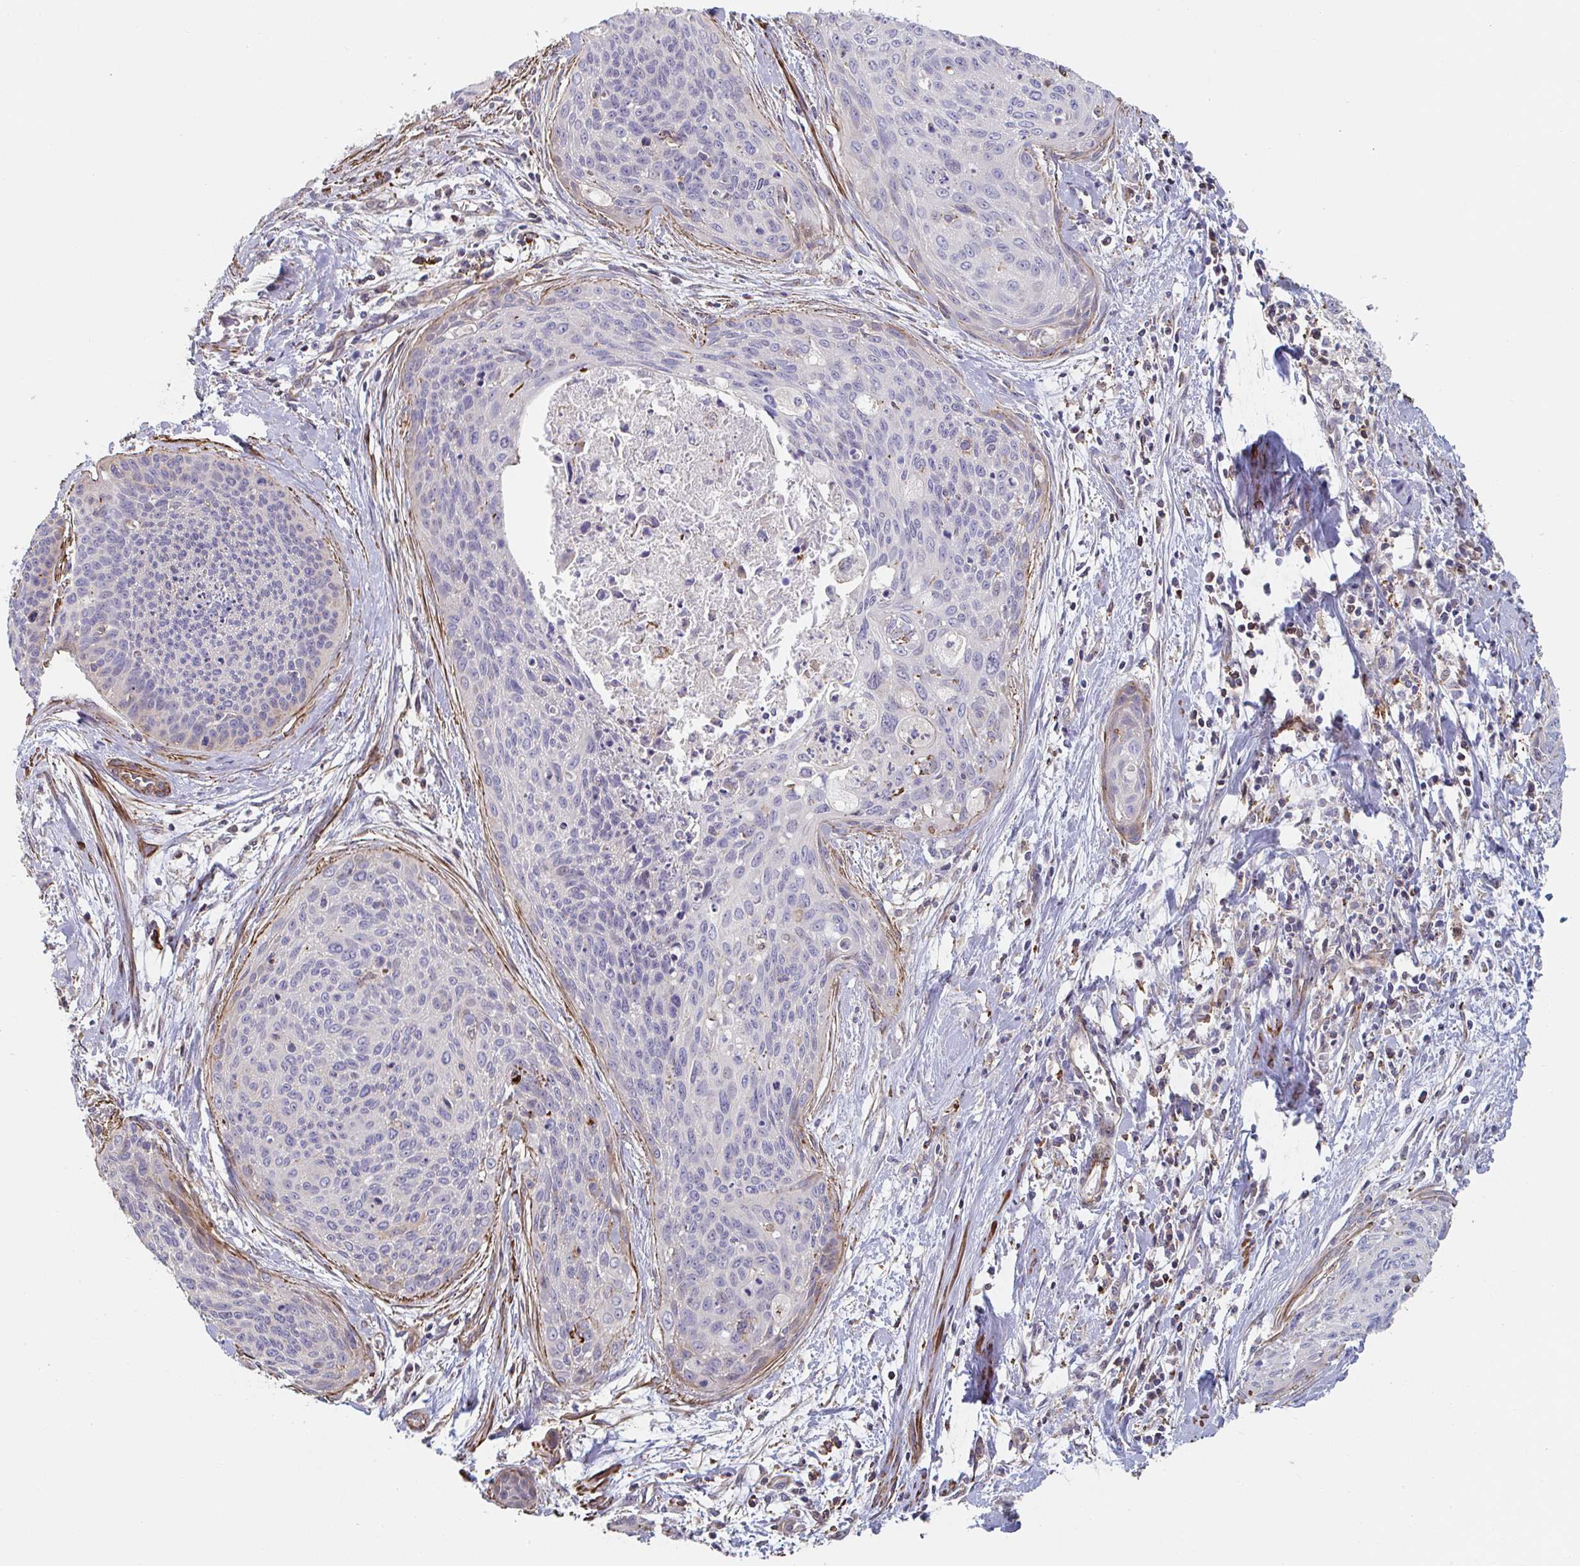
{"staining": {"intensity": "weak", "quantity": "<25%", "location": "cytoplasmic/membranous"}, "tissue": "cervical cancer", "cell_type": "Tumor cells", "image_type": "cancer", "snomed": [{"axis": "morphology", "description": "Squamous cell carcinoma, NOS"}, {"axis": "topography", "description": "Cervix"}], "caption": "Histopathology image shows no protein staining in tumor cells of squamous cell carcinoma (cervical) tissue.", "gene": "FZD2", "patient": {"sex": "female", "age": 55}}